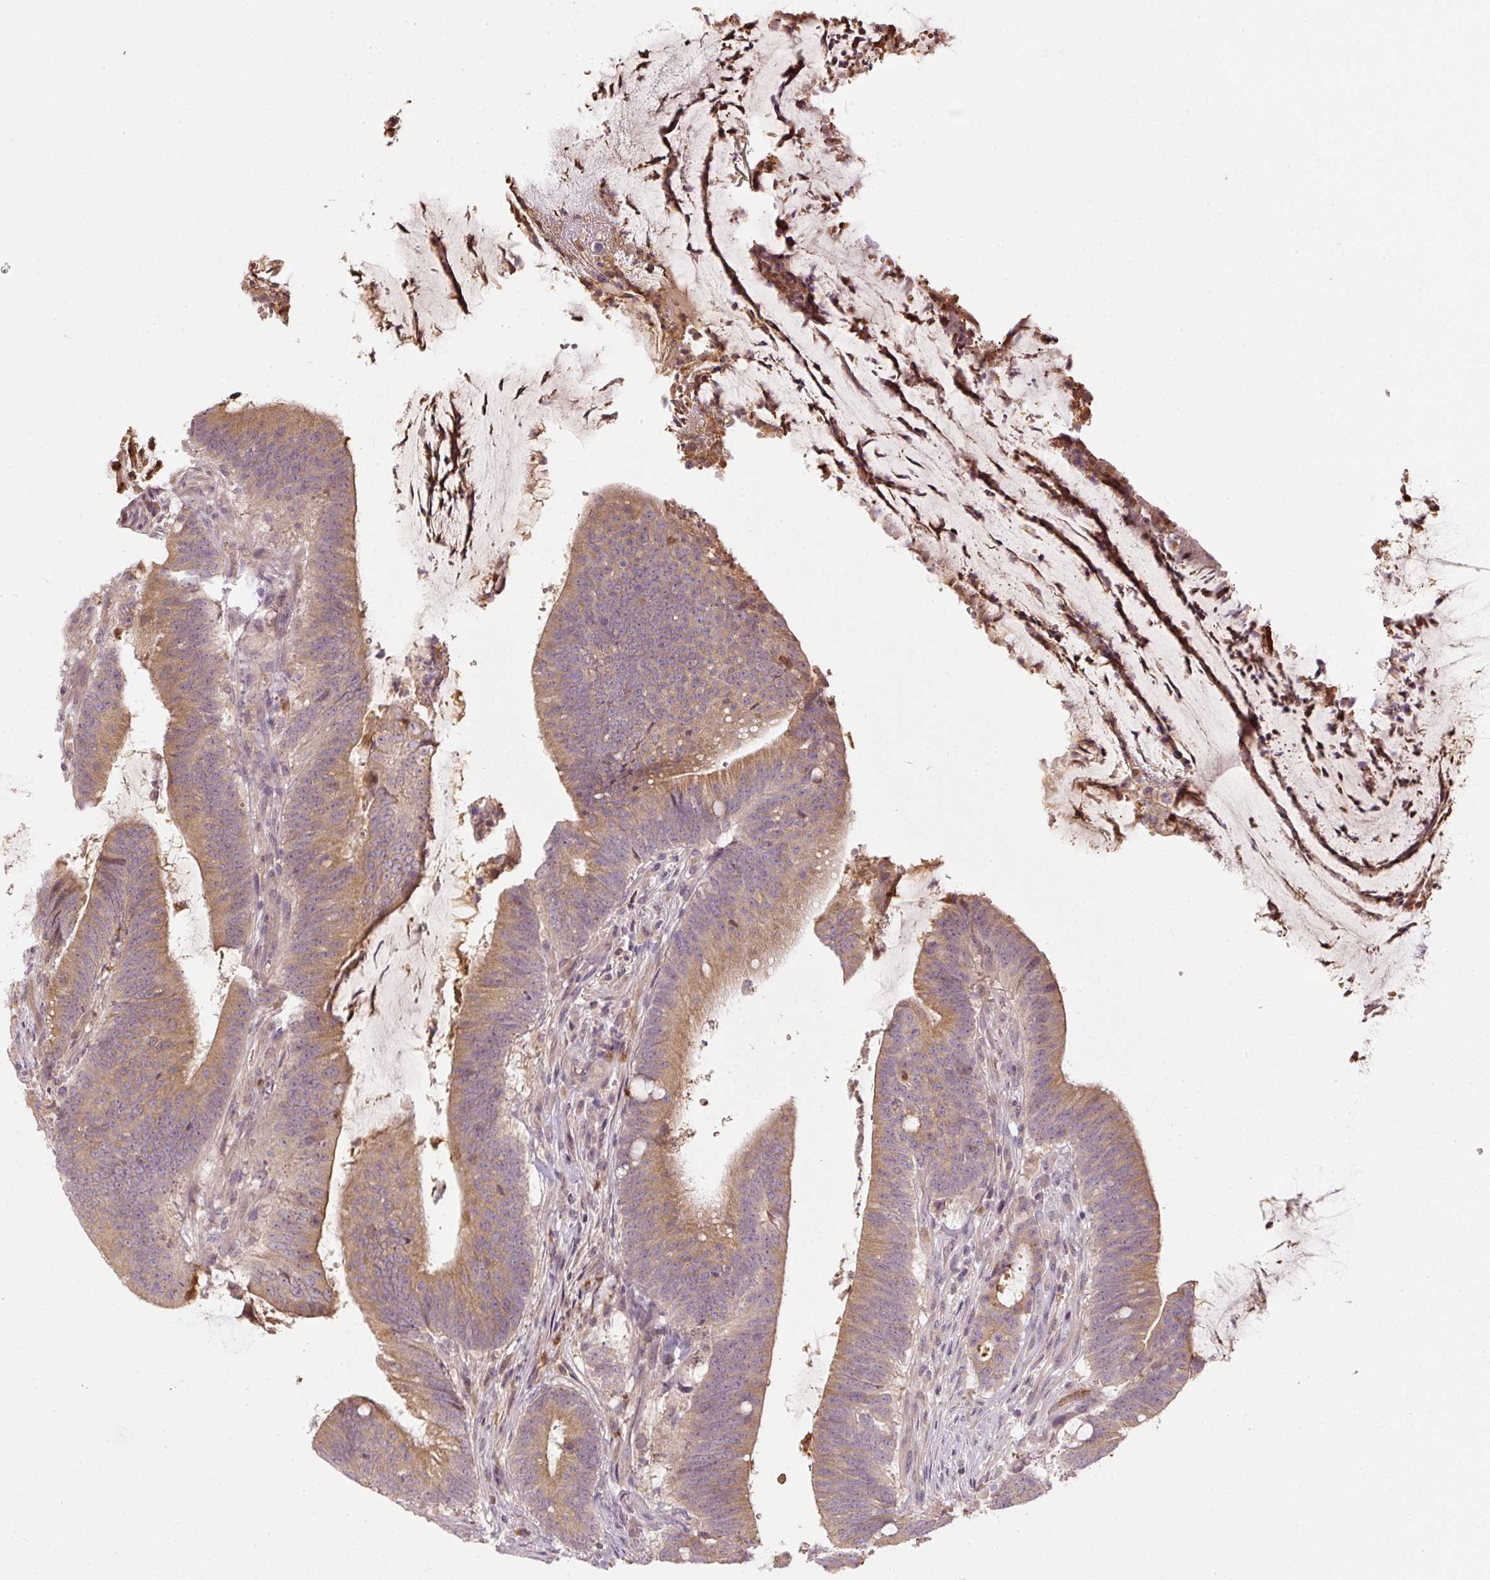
{"staining": {"intensity": "moderate", "quantity": ">75%", "location": "cytoplasmic/membranous"}, "tissue": "colorectal cancer", "cell_type": "Tumor cells", "image_type": "cancer", "snomed": [{"axis": "morphology", "description": "Adenocarcinoma, NOS"}, {"axis": "topography", "description": "Colon"}], "caption": "Brown immunohistochemical staining in colorectal adenocarcinoma exhibits moderate cytoplasmic/membranous expression in about >75% of tumor cells.", "gene": "CTTNBP2", "patient": {"sex": "female", "age": 43}}